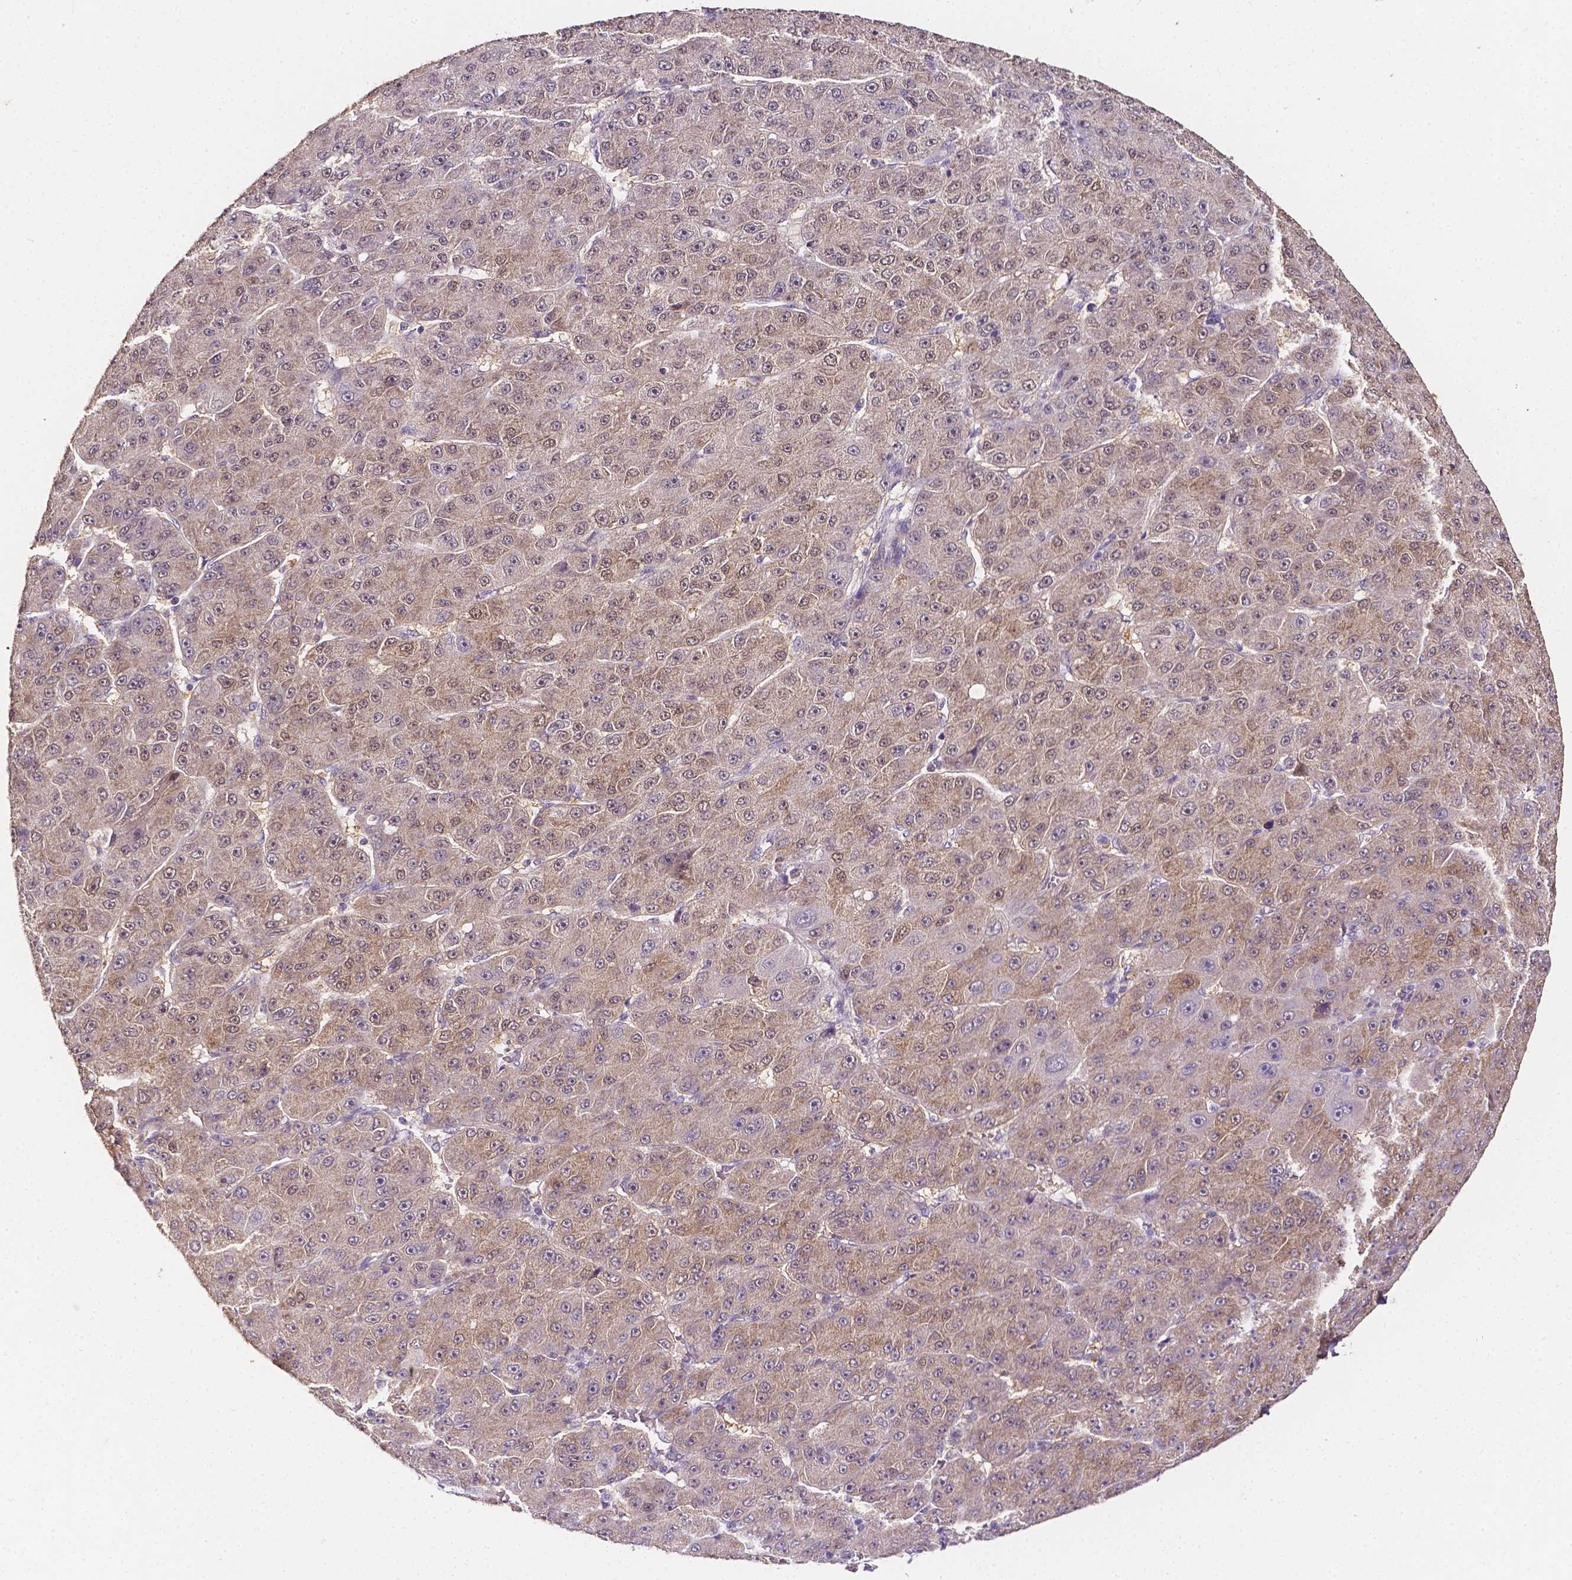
{"staining": {"intensity": "weak", "quantity": ">75%", "location": "cytoplasmic/membranous,nuclear"}, "tissue": "liver cancer", "cell_type": "Tumor cells", "image_type": "cancer", "snomed": [{"axis": "morphology", "description": "Carcinoma, Hepatocellular, NOS"}, {"axis": "topography", "description": "Liver"}], "caption": "The photomicrograph exhibits a brown stain indicating the presence of a protein in the cytoplasmic/membranous and nuclear of tumor cells in liver hepatocellular carcinoma. (Stains: DAB in brown, nuclei in blue, Microscopy: brightfield microscopy at high magnification).", "gene": "PSAT1", "patient": {"sex": "male", "age": 67}}